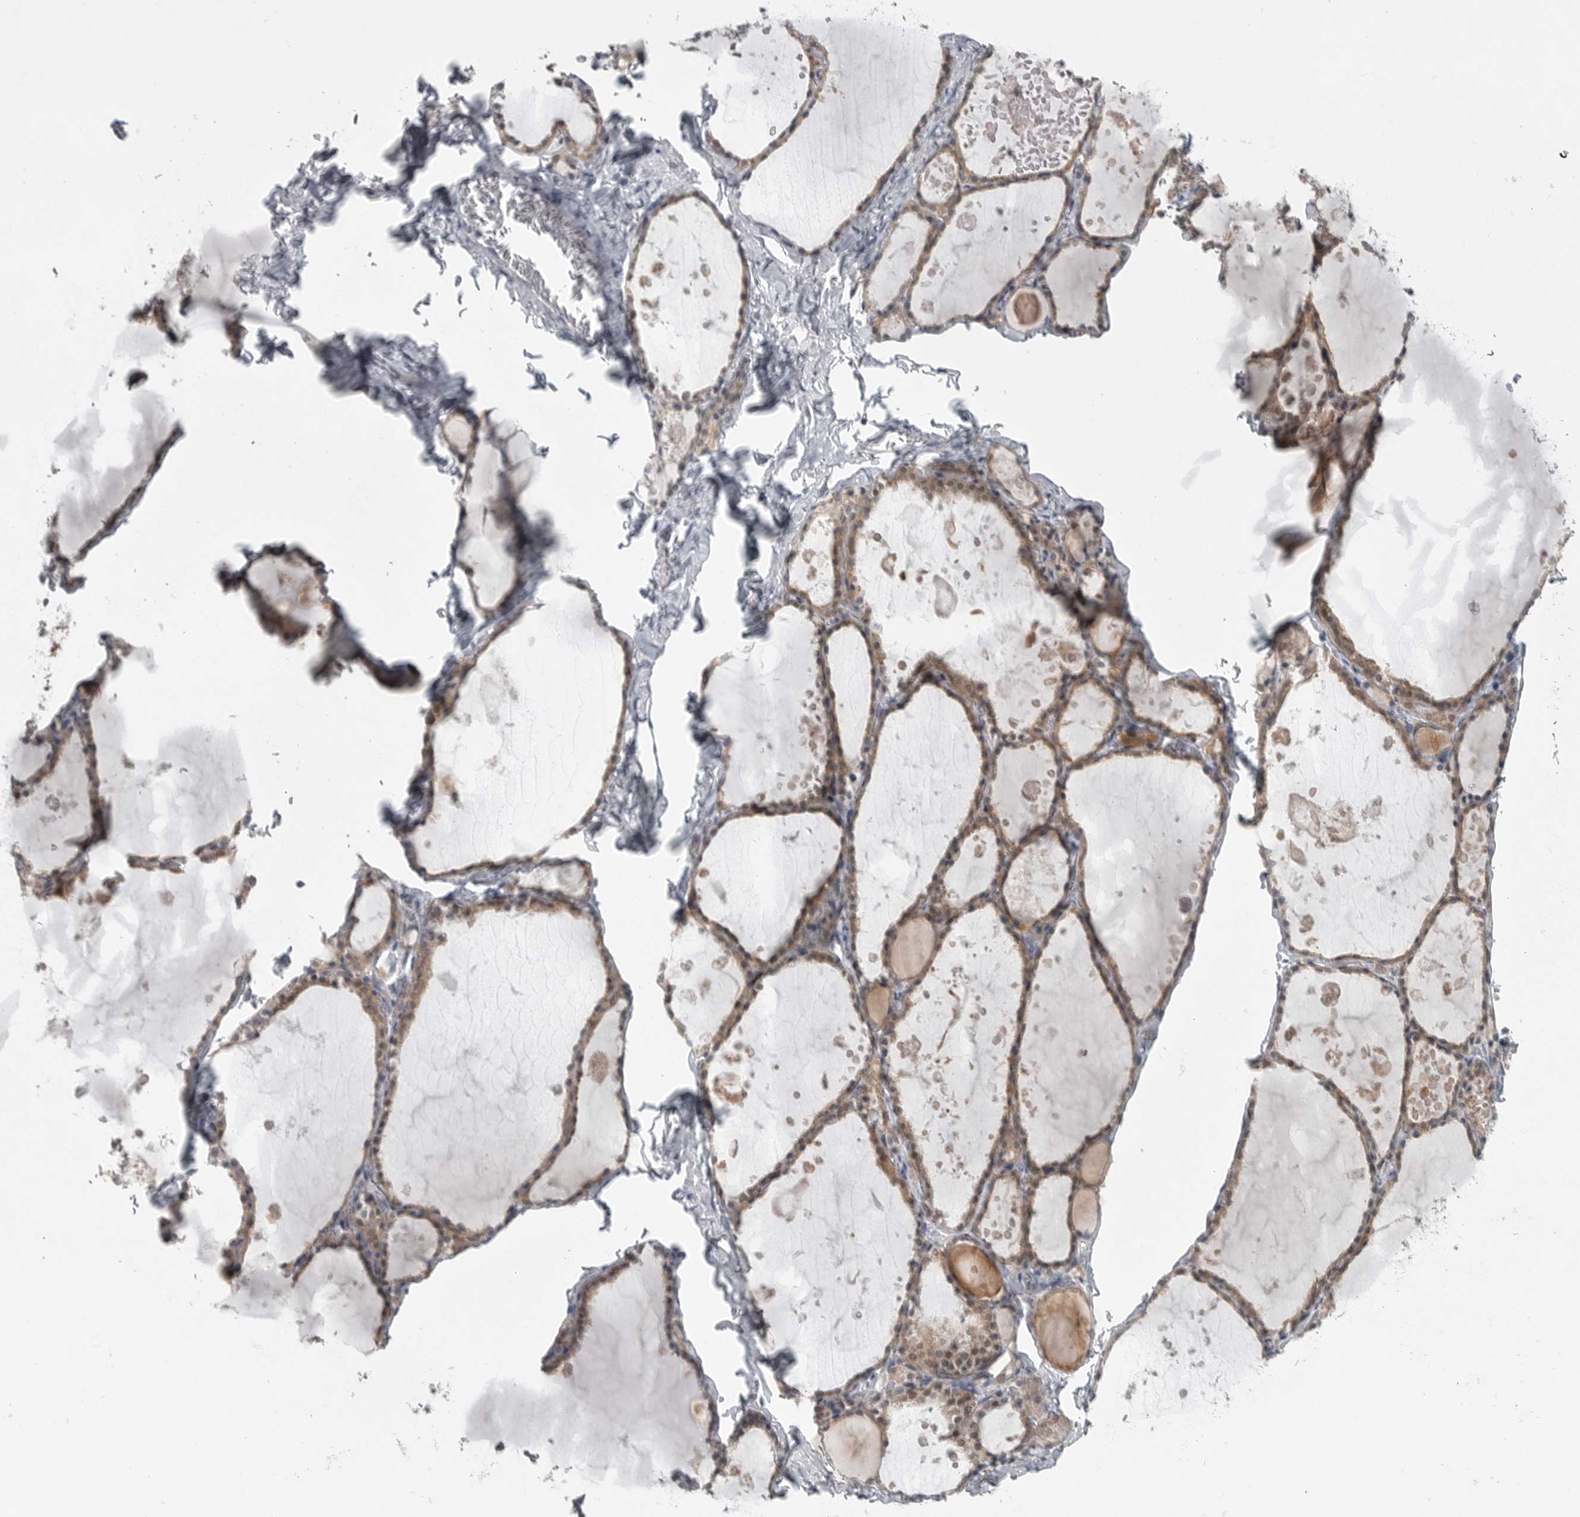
{"staining": {"intensity": "weak", "quantity": ">75%", "location": "cytoplasmic/membranous"}, "tissue": "thyroid gland", "cell_type": "Glandular cells", "image_type": "normal", "snomed": [{"axis": "morphology", "description": "Normal tissue, NOS"}, {"axis": "topography", "description": "Thyroid gland"}], "caption": "A brown stain shows weak cytoplasmic/membranous positivity of a protein in glandular cells of normal human thyroid gland. Nuclei are stained in blue.", "gene": "PHF13", "patient": {"sex": "male", "age": 56}}